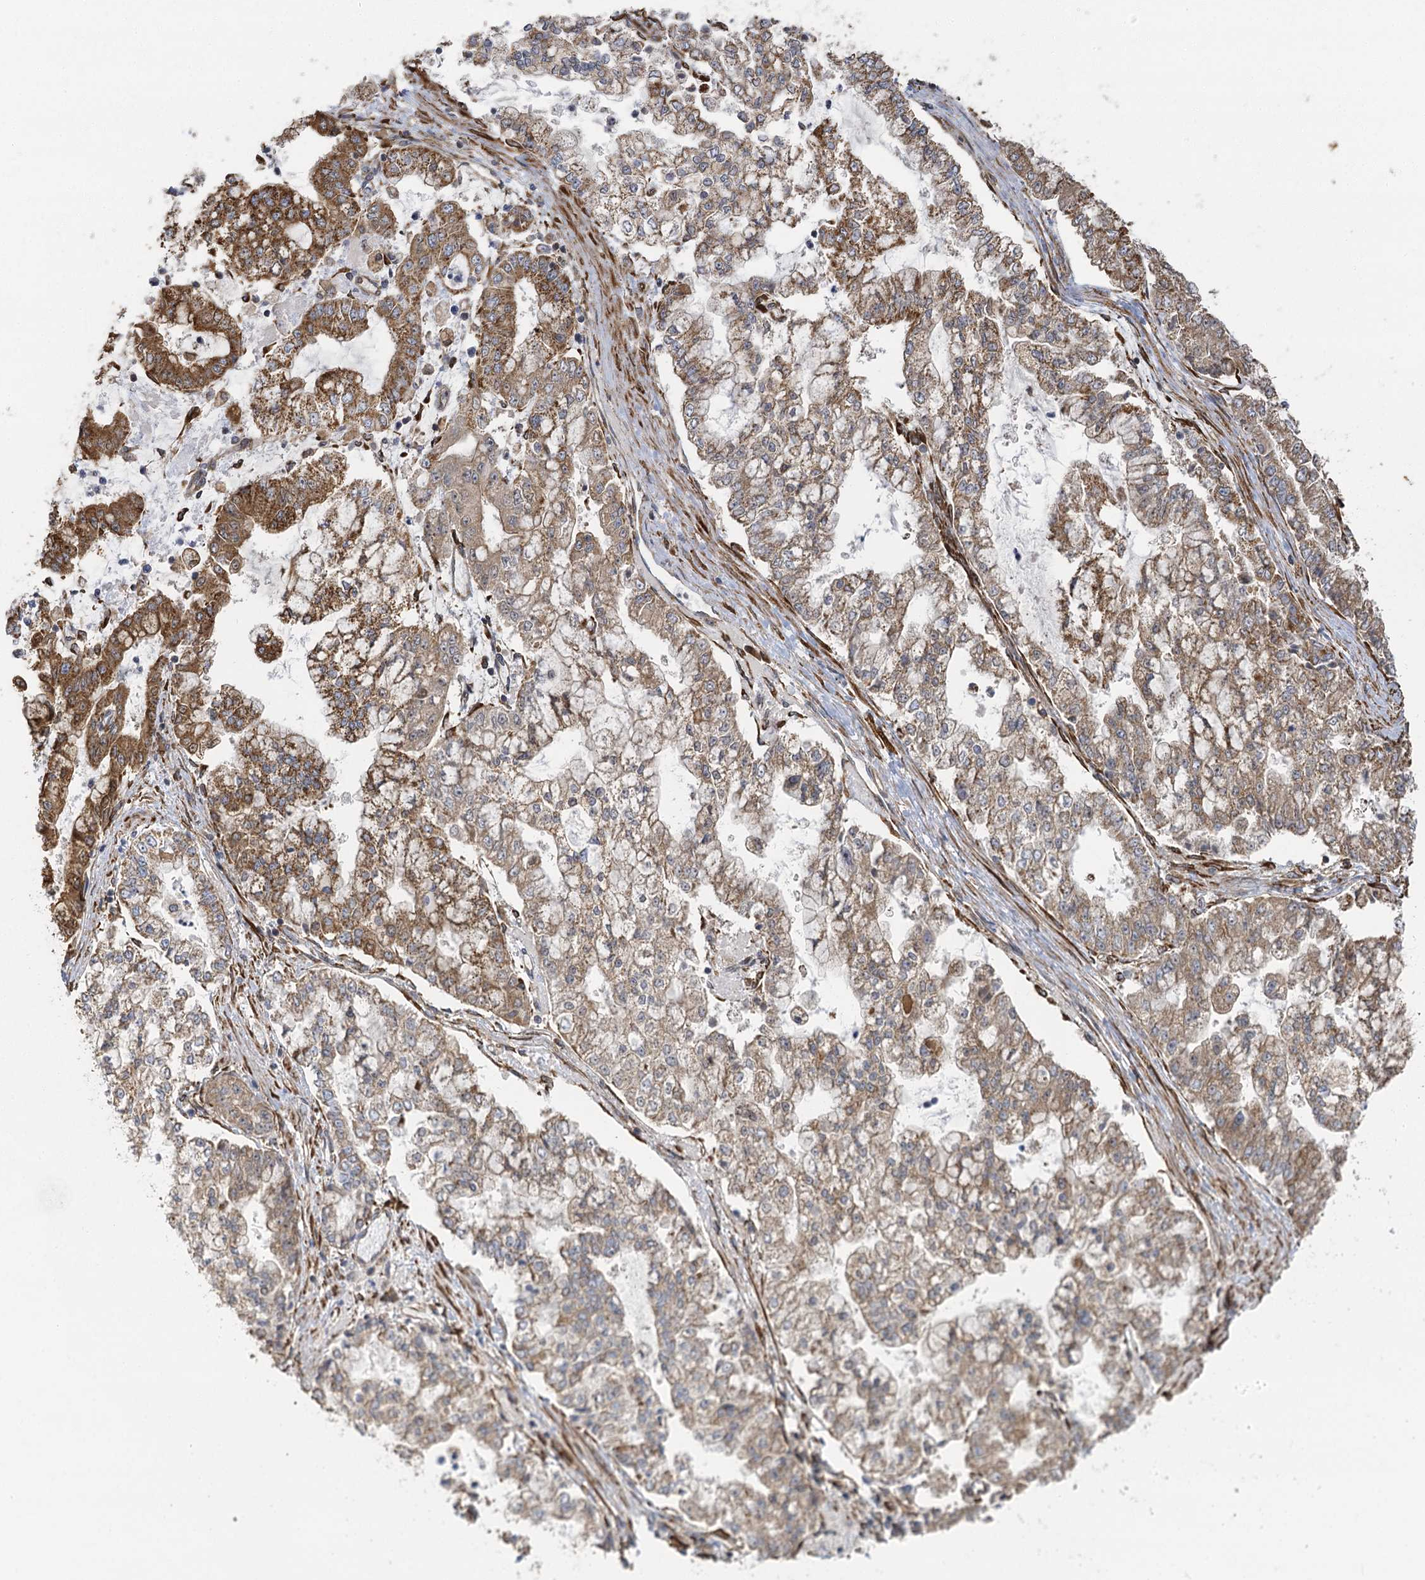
{"staining": {"intensity": "moderate", "quantity": ">75%", "location": "cytoplasmic/membranous"}, "tissue": "stomach cancer", "cell_type": "Tumor cells", "image_type": "cancer", "snomed": [{"axis": "morphology", "description": "Adenocarcinoma, NOS"}, {"axis": "topography", "description": "Stomach"}], "caption": "Immunohistochemical staining of stomach cancer (adenocarcinoma) reveals medium levels of moderate cytoplasmic/membranous protein expression in approximately >75% of tumor cells. (DAB = brown stain, brightfield microscopy at high magnification).", "gene": "IL11RA", "patient": {"sex": "male", "age": 76}}